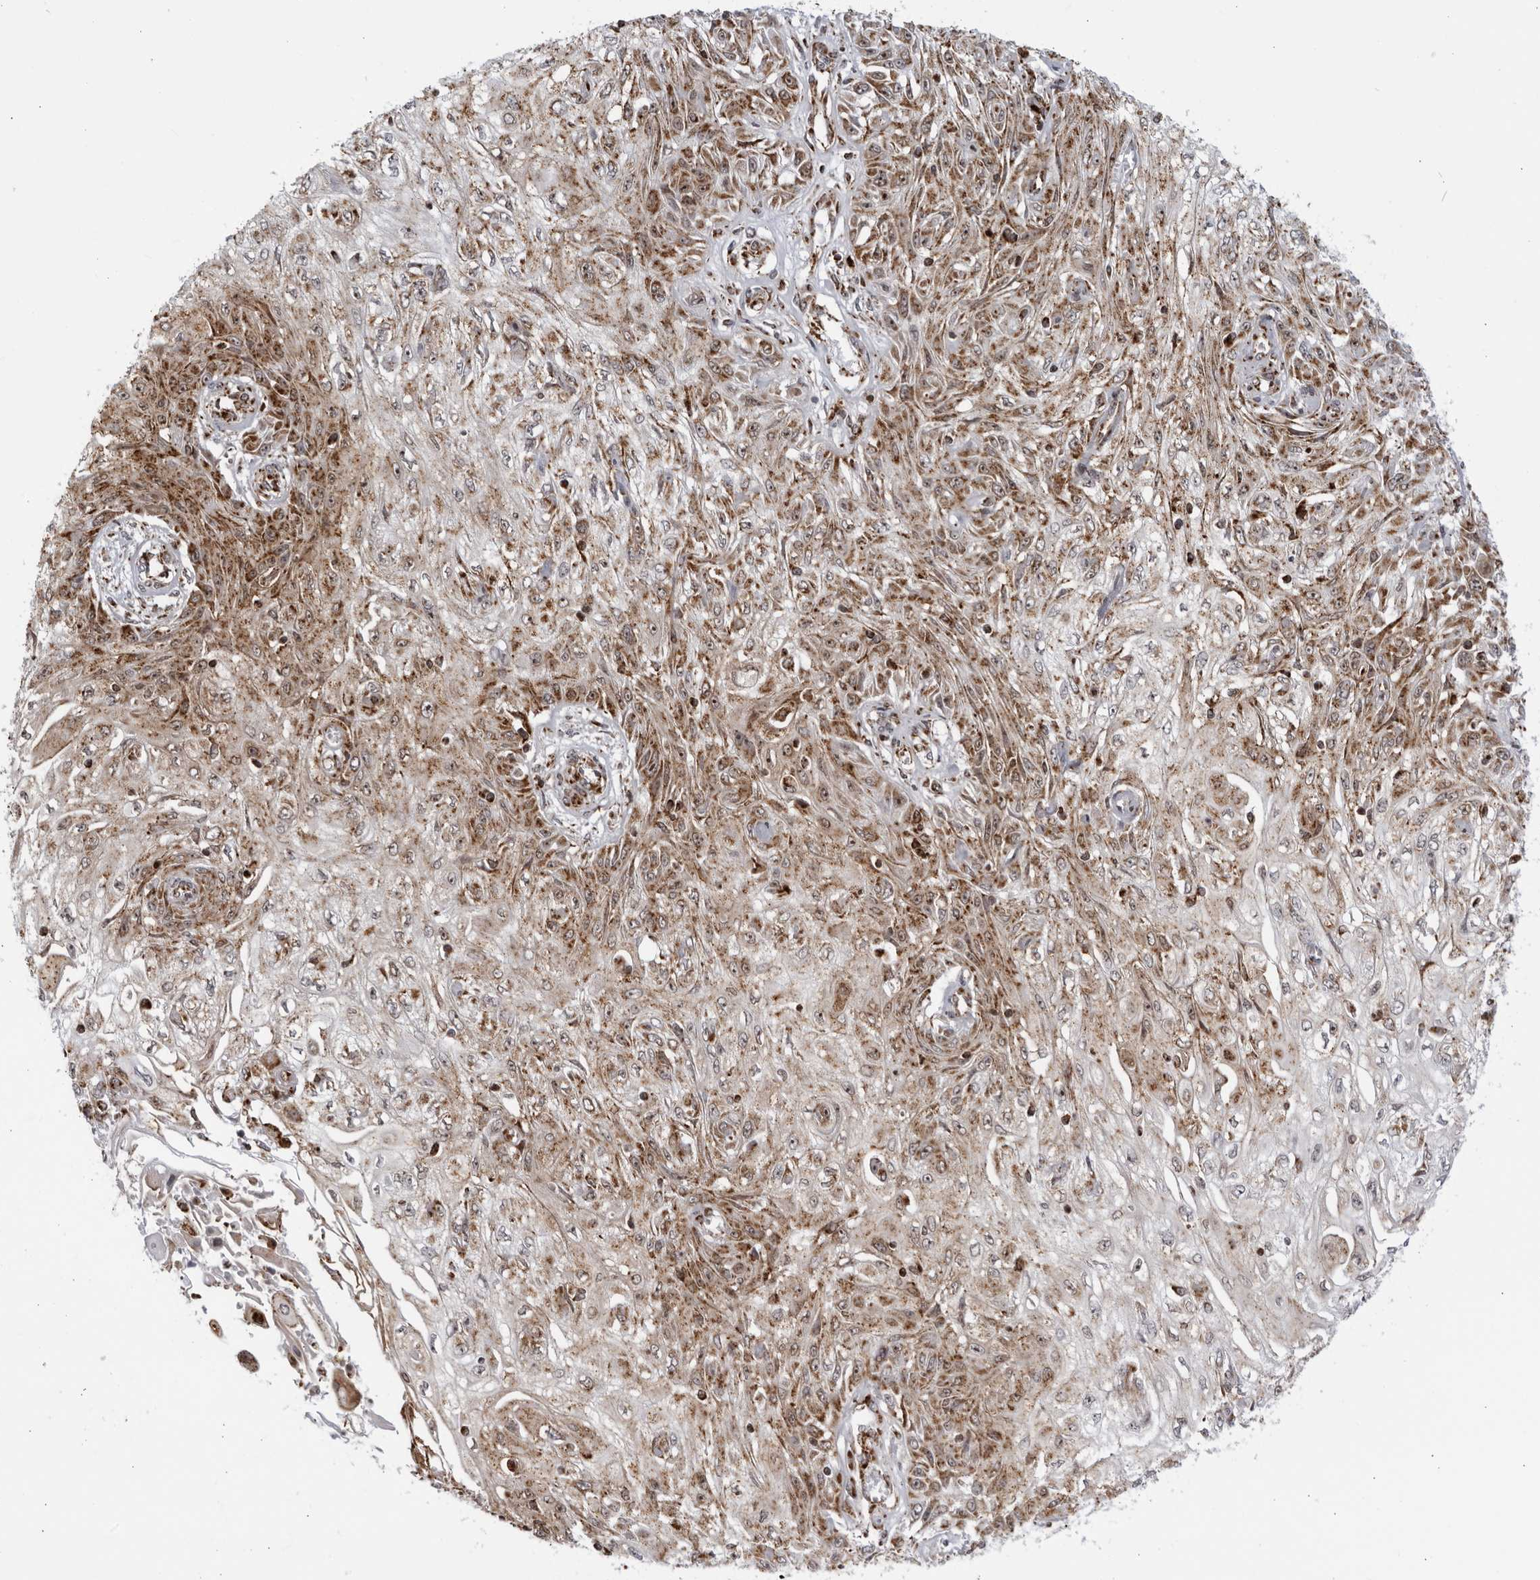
{"staining": {"intensity": "moderate", "quantity": ">75%", "location": "cytoplasmic/membranous"}, "tissue": "skin cancer", "cell_type": "Tumor cells", "image_type": "cancer", "snomed": [{"axis": "morphology", "description": "Squamous cell carcinoma, NOS"}, {"axis": "morphology", "description": "Squamous cell carcinoma, metastatic, NOS"}, {"axis": "topography", "description": "Skin"}, {"axis": "topography", "description": "Lymph node"}], "caption": "This is an image of immunohistochemistry (IHC) staining of metastatic squamous cell carcinoma (skin), which shows moderate expression in the cytoplasmic/membranous of tumor cells.", "gene": "RBM34", "patient": {"sex": "male", "age": 75}}